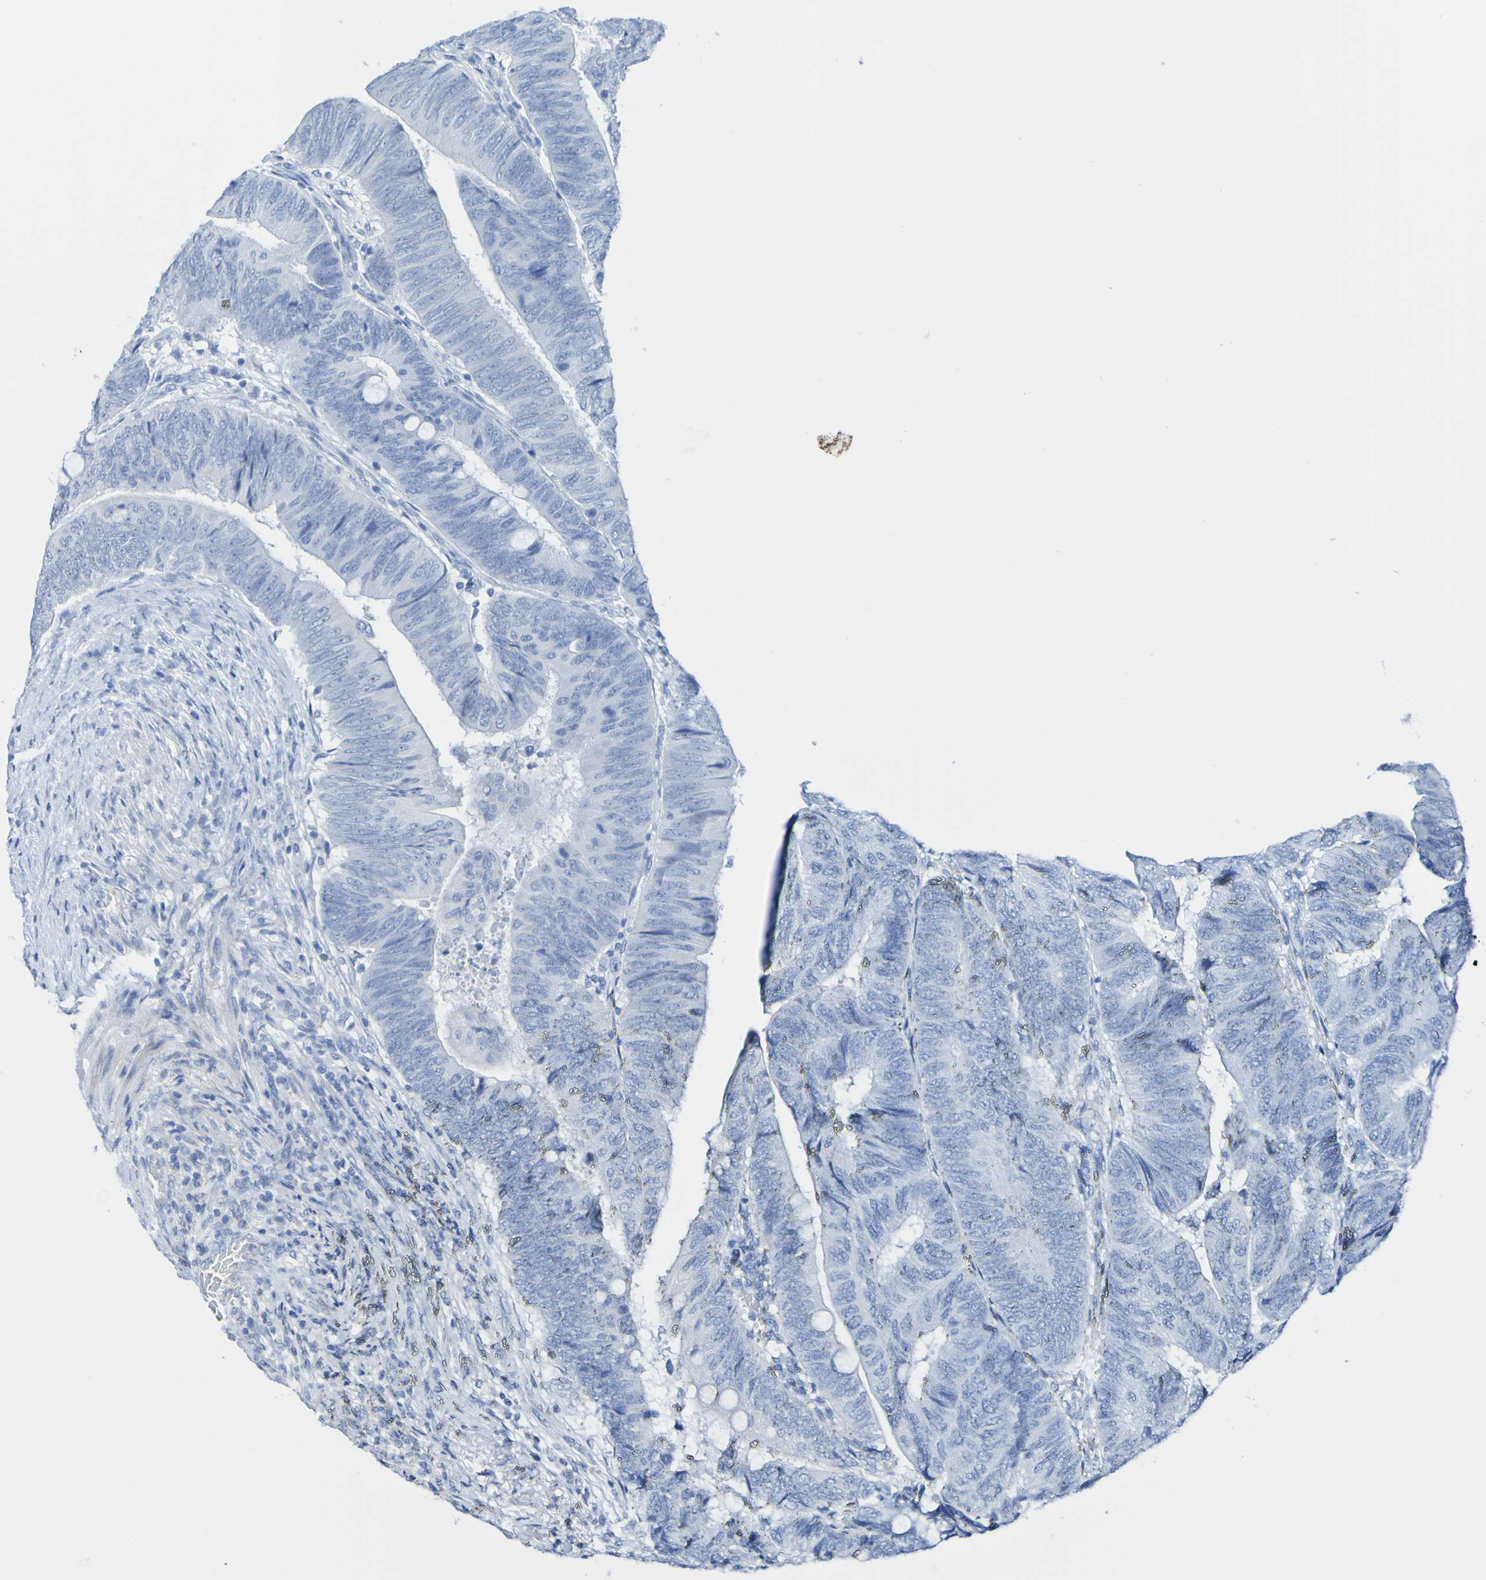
{"staining": {"intensity": "negative", "quantity": "none", "location": "none"}, "tissue": "colorectal cancer", "cell_type": "Tumor cells", "image_type": "cancer", "snomed": [{"axis": "morphology", "description": "Normal tissue, NOS"}, {"axis": "morphology", "description": "Adenocarcinoma, NOS"}, {"axis": "topography", "description": "Rectum"}, {"axis": "topography", "description": "Peripheral nerve tissue"}], "caption": "Immunohistochemistry (IHC) image of human colorectal adenocarcinoma stained for a protein (brown), which displays no positivity in tumor cells.", "gene": "ACMSD", "patient": {"sex": "male", "age": 92}}